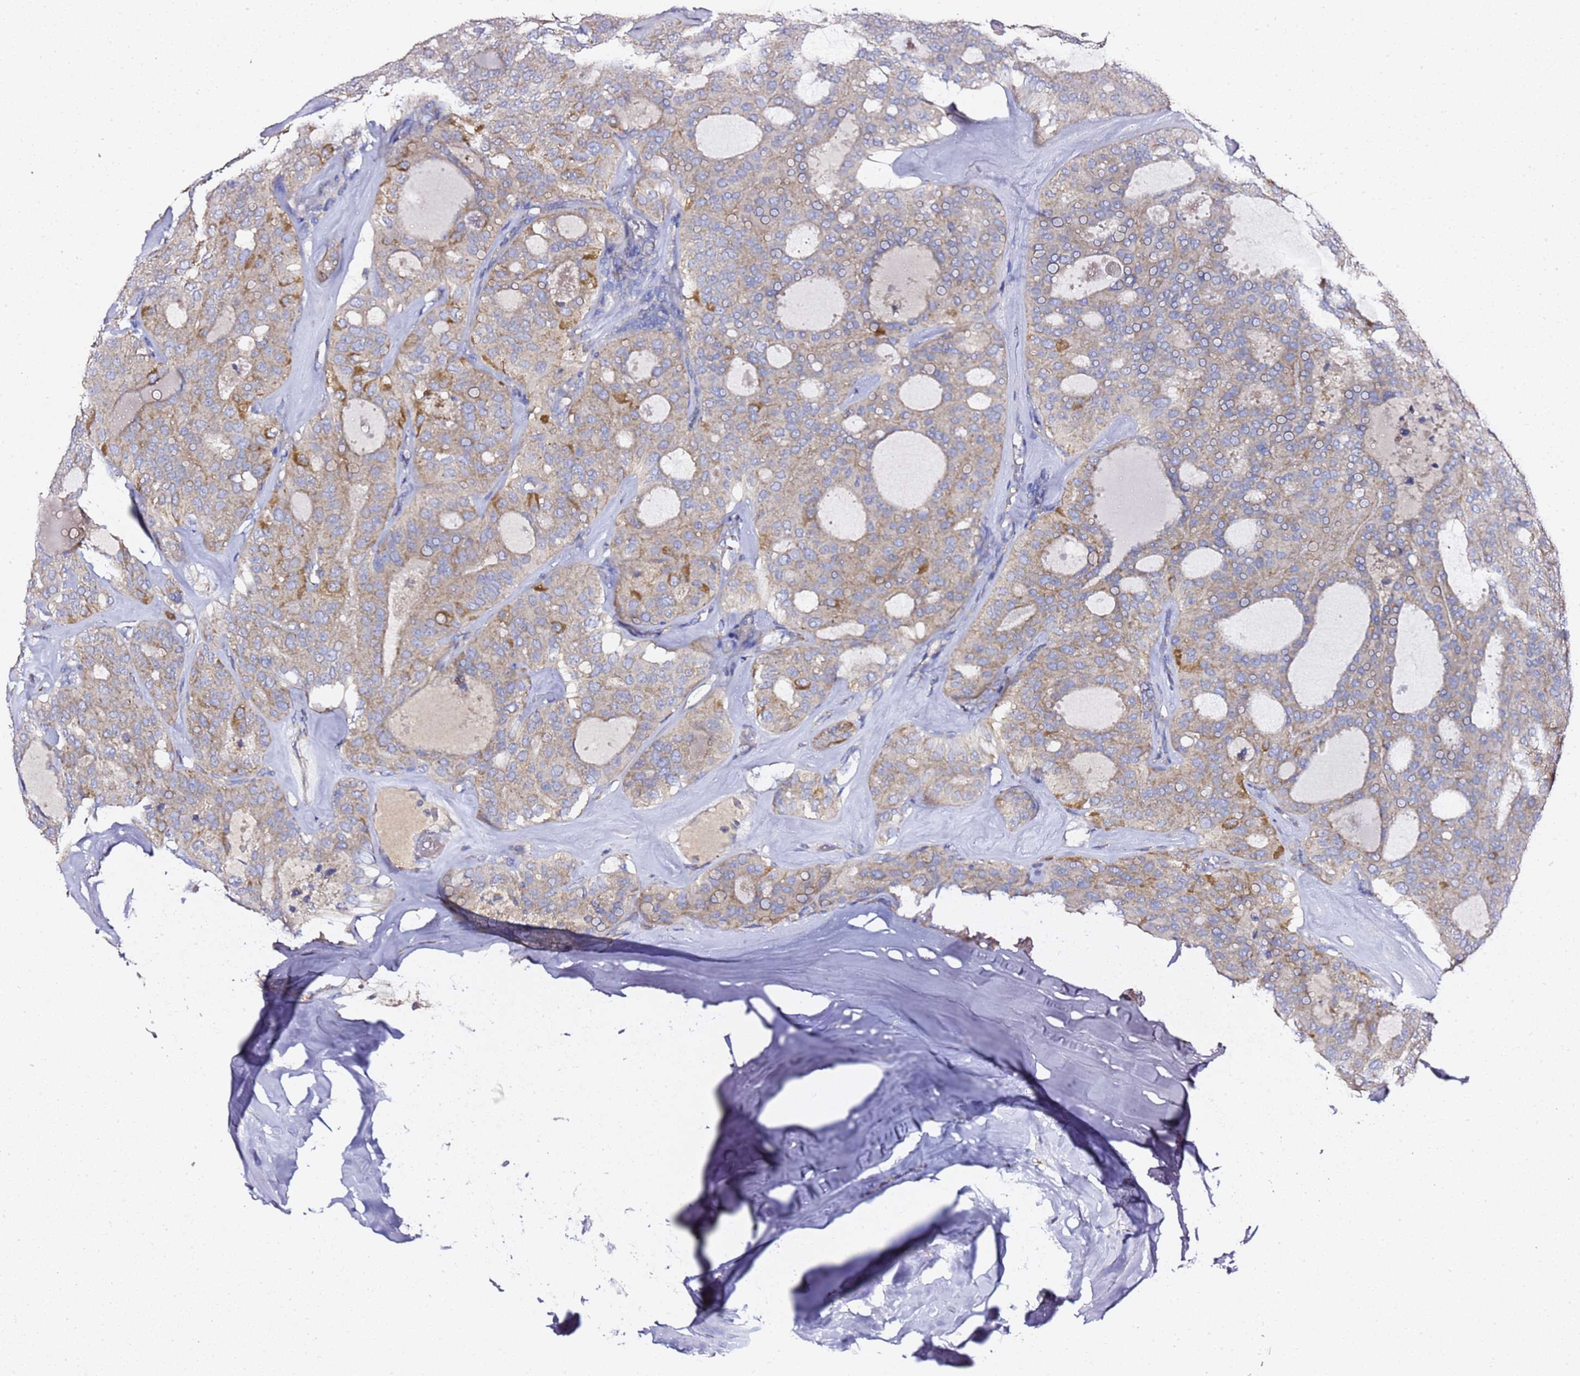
{"staining": {"intensity": "moderate", "quantity": "25%-75%", "location": "cytoplasmic/membranous"}, "tissue": "thyroid cancer", "cell_type": "Tumor cells", "image_type": "cancer", "snomed": [{"axis": "morphology", "description": "Follicular adenoma carcinoma, NOS"}, {"axis": "topography", "description": "Thyroid gland"}], "caption": "This photomicrograph shows immunohistochemistry staining of human thyroid cancer (follicular adenoma carcinoma), with medium moderate cytoplasmic/membranous positivity in about 25%-75% of tumor cells.", "gene": "C19orf12", "patient": {"sex": "male", "age": 75}}